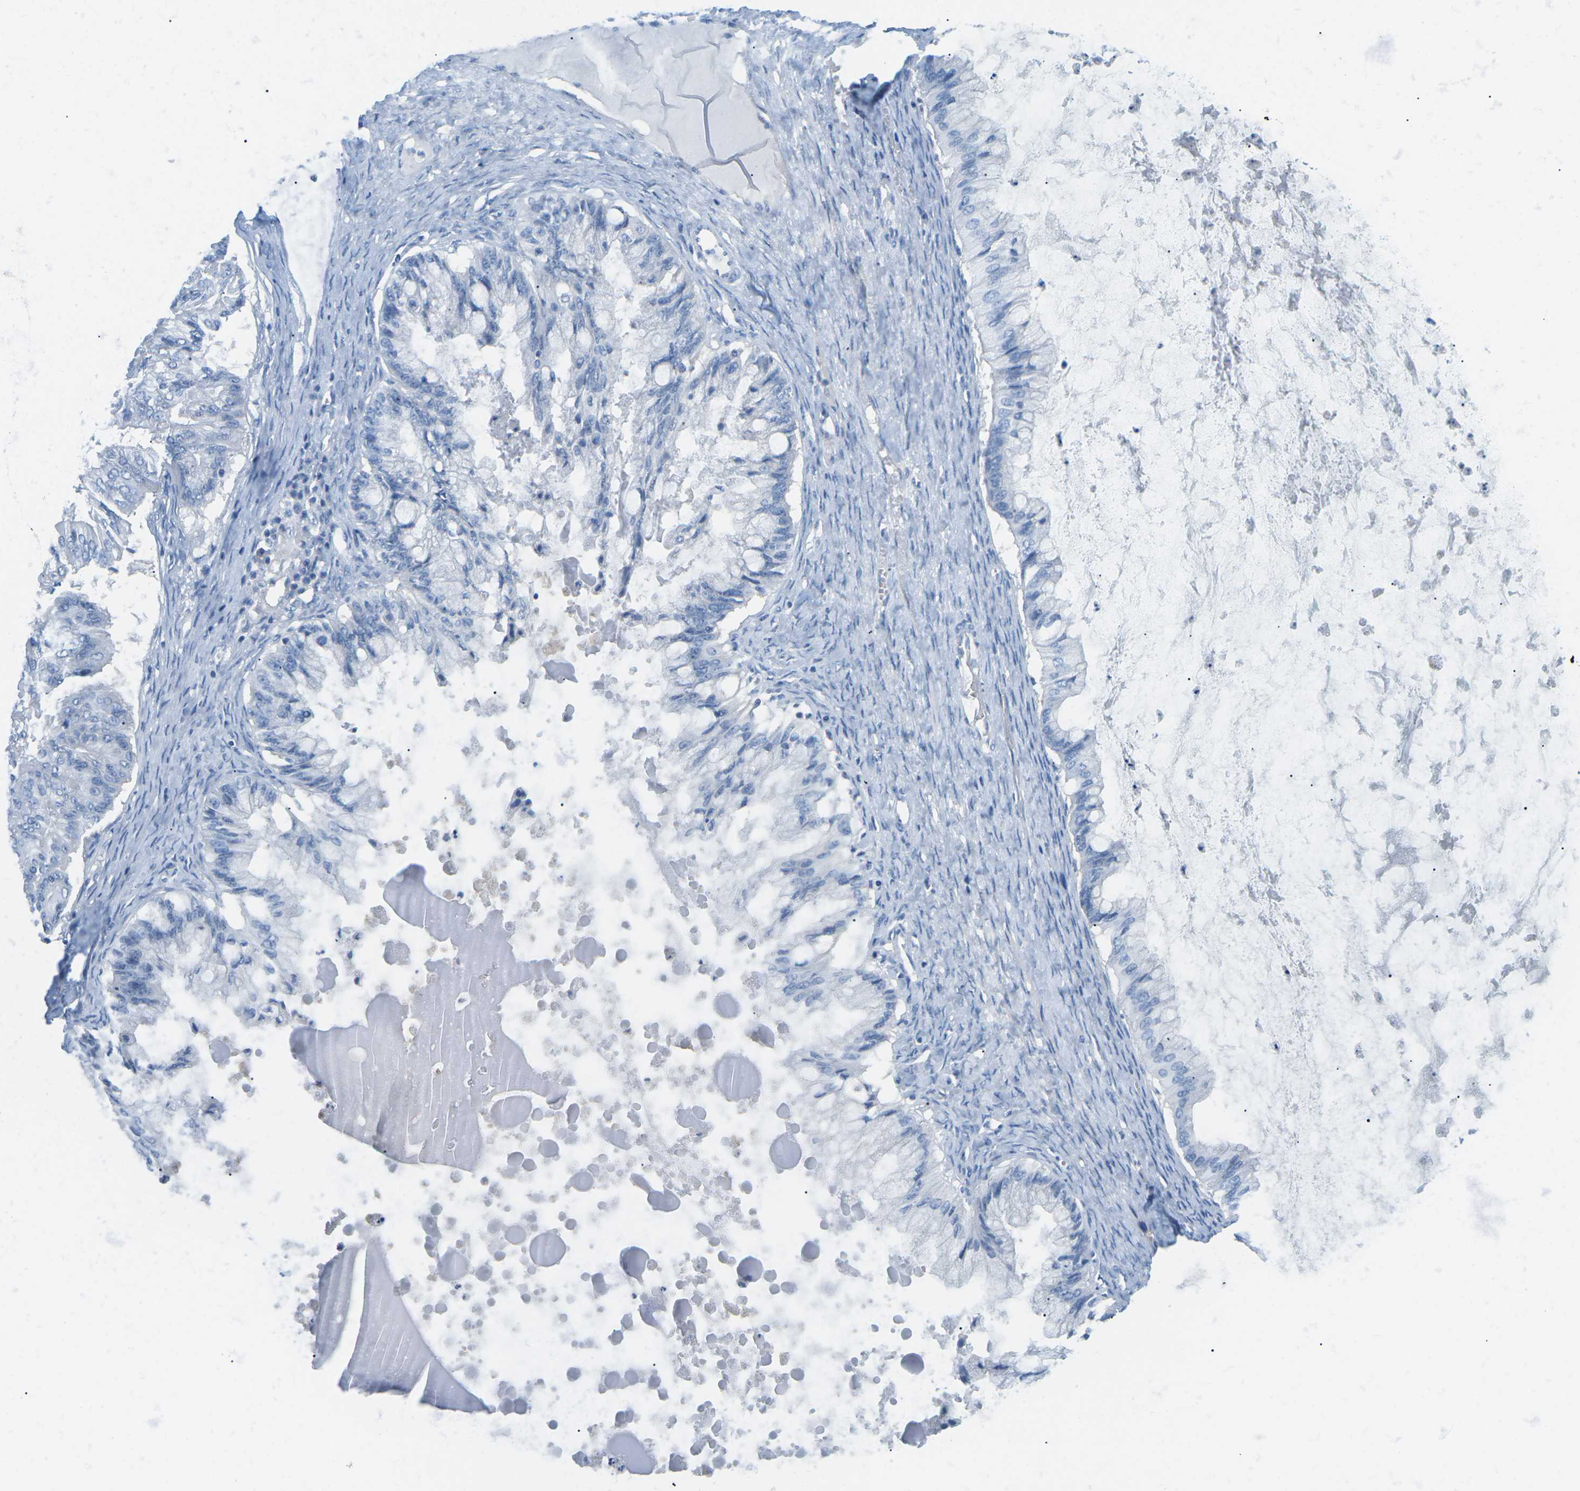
{"staining": {"intensity": "negative", "quantity": "none", "location": "none"}, "tissue": "ovarian cancer", "cell_type": "Tumor cells", "image_type": "cancer", "snomed": [{"axis": "morphology", "description": "Cystadenocarcinoma, mucinous, NOS"}, {"axis": "topography", "description": "Ovary"}], "caption": "Mucinous cystadenocarcinoma (ovarian) was stained to show a protein in brown. There is no significant positivity in tumor cells. (Immunohistochemistry, brightfield microscopy, high magnification).", "gene": "CD47", "patient": {"sex": "female", "age": 57}}